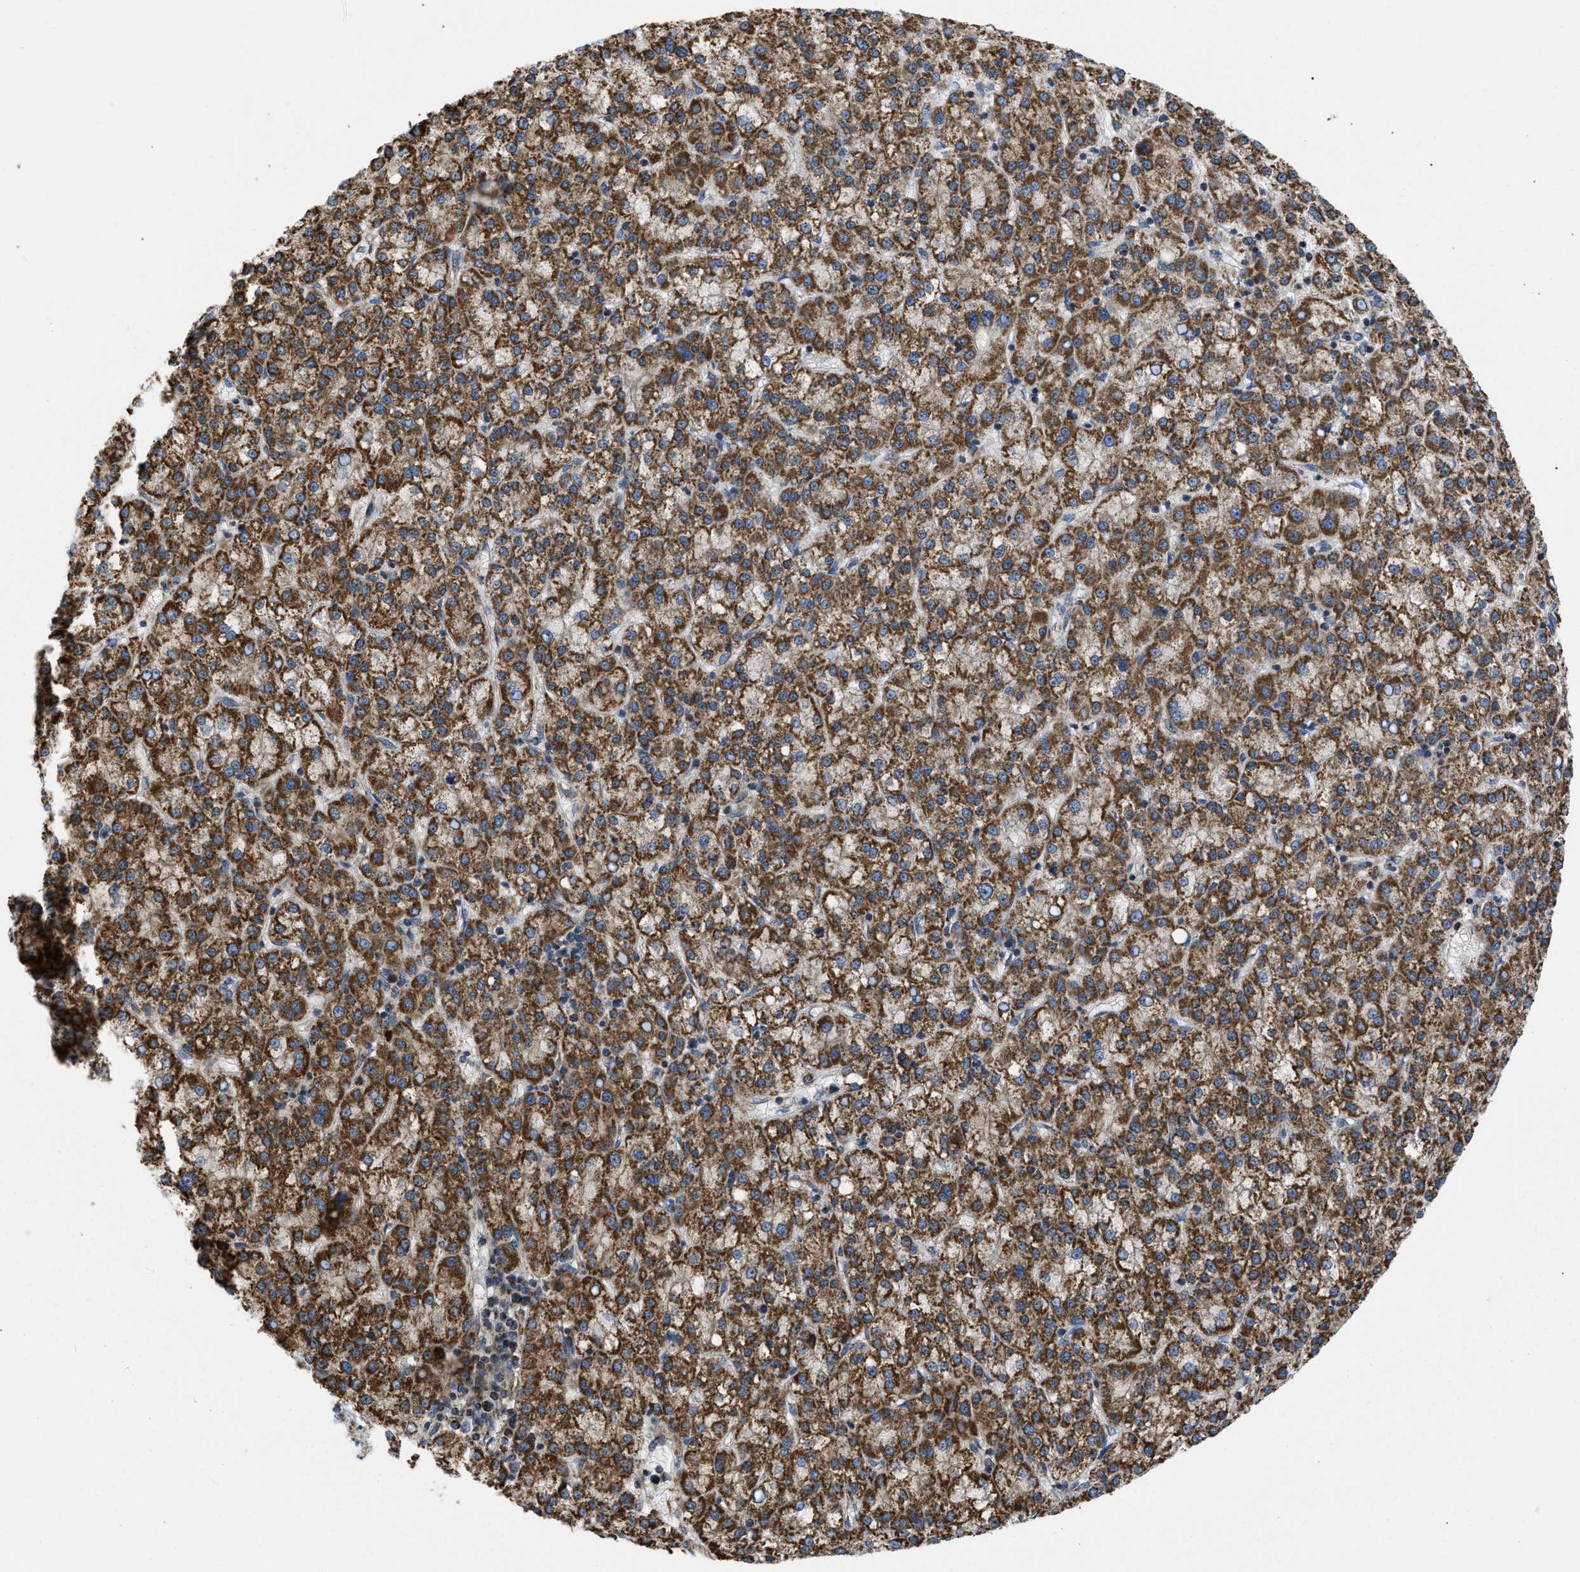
{"staining": {"intensity": "strong", "quantity": ">75%", "location": "cytoplasmic/membranous"}, "tissue": "liver cancer", "cell_type": "Tumor cells", "image_type": "cancer", "snomed": [{"axis": "morphology", "description": "Carcinoma, Hepatocellular, NOS"}, {"axis": "topography", "description": "Liver"}], "caption": "High-power microscopy captured an immunohistochemistry image of liver hepatocellular carcinoma, revealing strong cytoplasmic/membranous staining in about >75% of tumor cells.", "gene": "OPTN", "patient": {"sex": "female", "age": 58}}